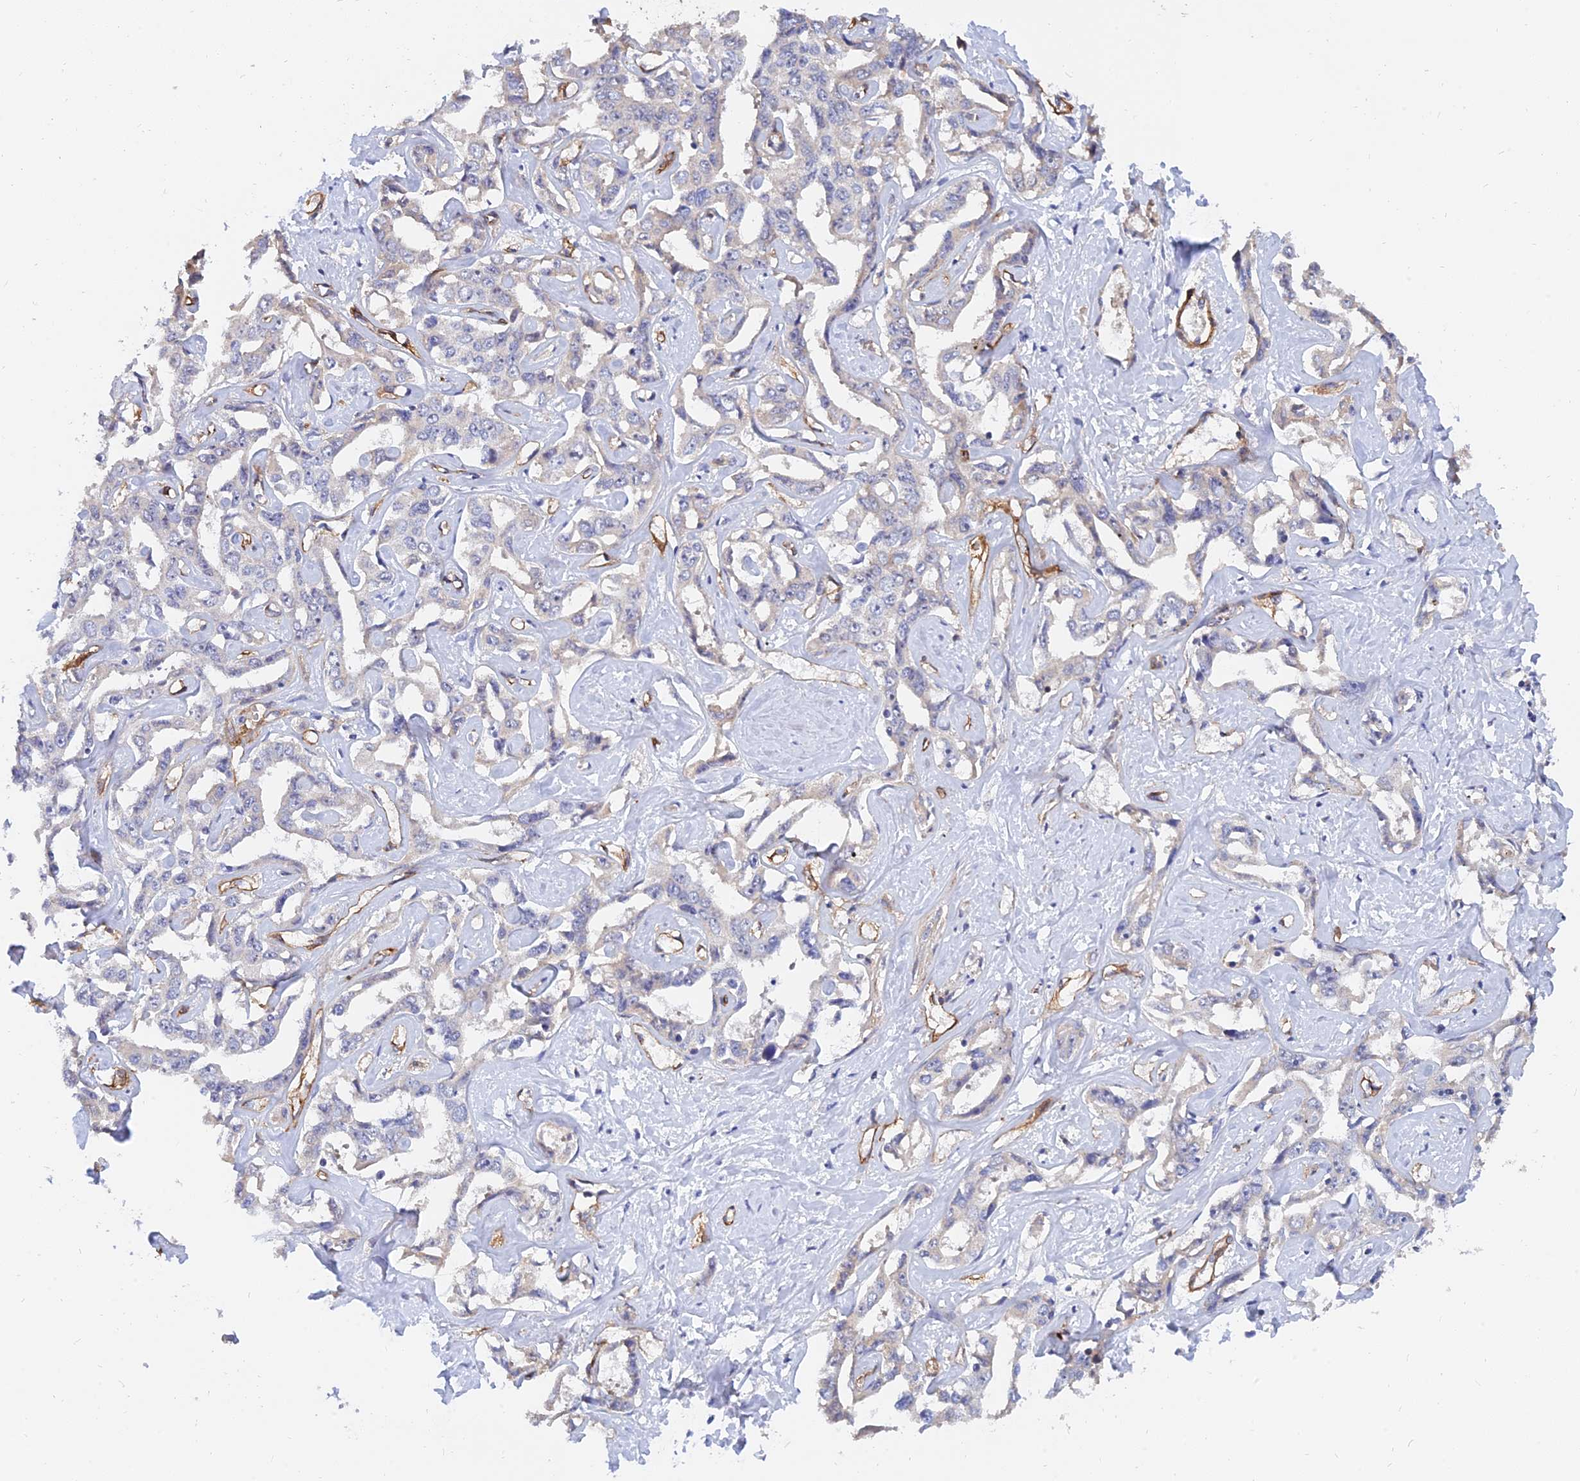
{"staining": {"intensity": "negative", "quantity": "none", "location": "none"}, "tissue": "liver cancer", "cell_type": "Tumor cells", "image_type": "cancer", "snomed": [{"axis": "morphology", "description": "Cholangiocarcinoma"}, {"axis": "topography", "description": "Liver"}], "caption": "A histopathology image of human liver cancer is negative for staining in tumor cells.", "gene": "MRPL35", "patient": {"sex": "male", "age": 59}}